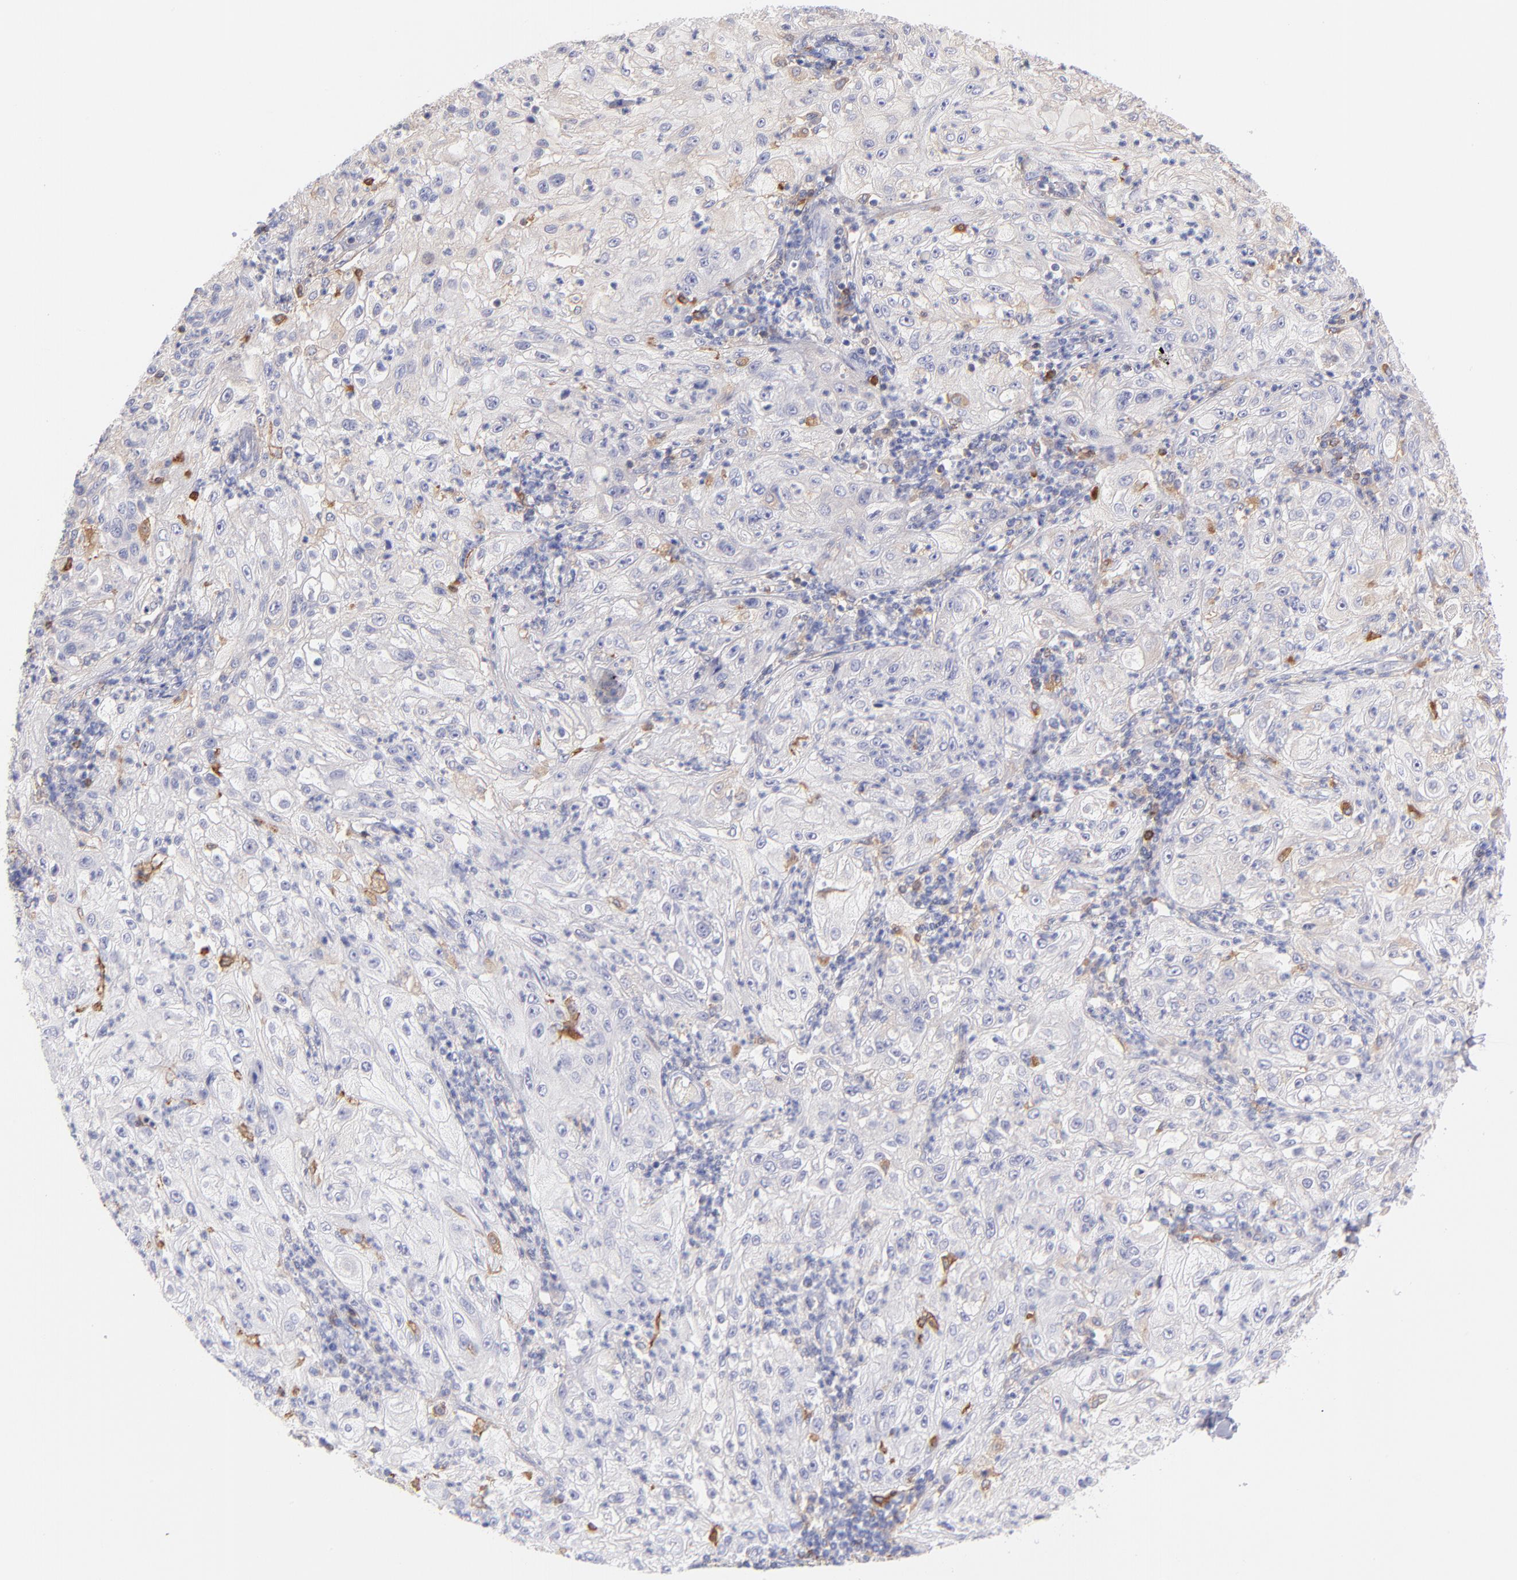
{"staining": {"intensity": "weak", "quantity": "<25%", "location": "cytoplasmic/membranous"}, "tissue": "lung cancer", "cell_type": "Tumor cells", "image_type": "cancer", "snomed": [{"axis": "morphology", "description": "Inflammation, NOS"}, {"axis": "morphology", "description": "Squamous cell carcinoma, NOS"}, {"axis": "topography", "description": "Lymph node"}, {"axis": "topography", "description": "Soft tissue"}, {"axis": "topography", "description": "Lung"}], "caption": "Immunohistochemistry of human squamous cell carcinoma (lung) displays no expression in tumor cells.", "gene": "PRKCA", "patient": {"sex": "male", "age": 66}}